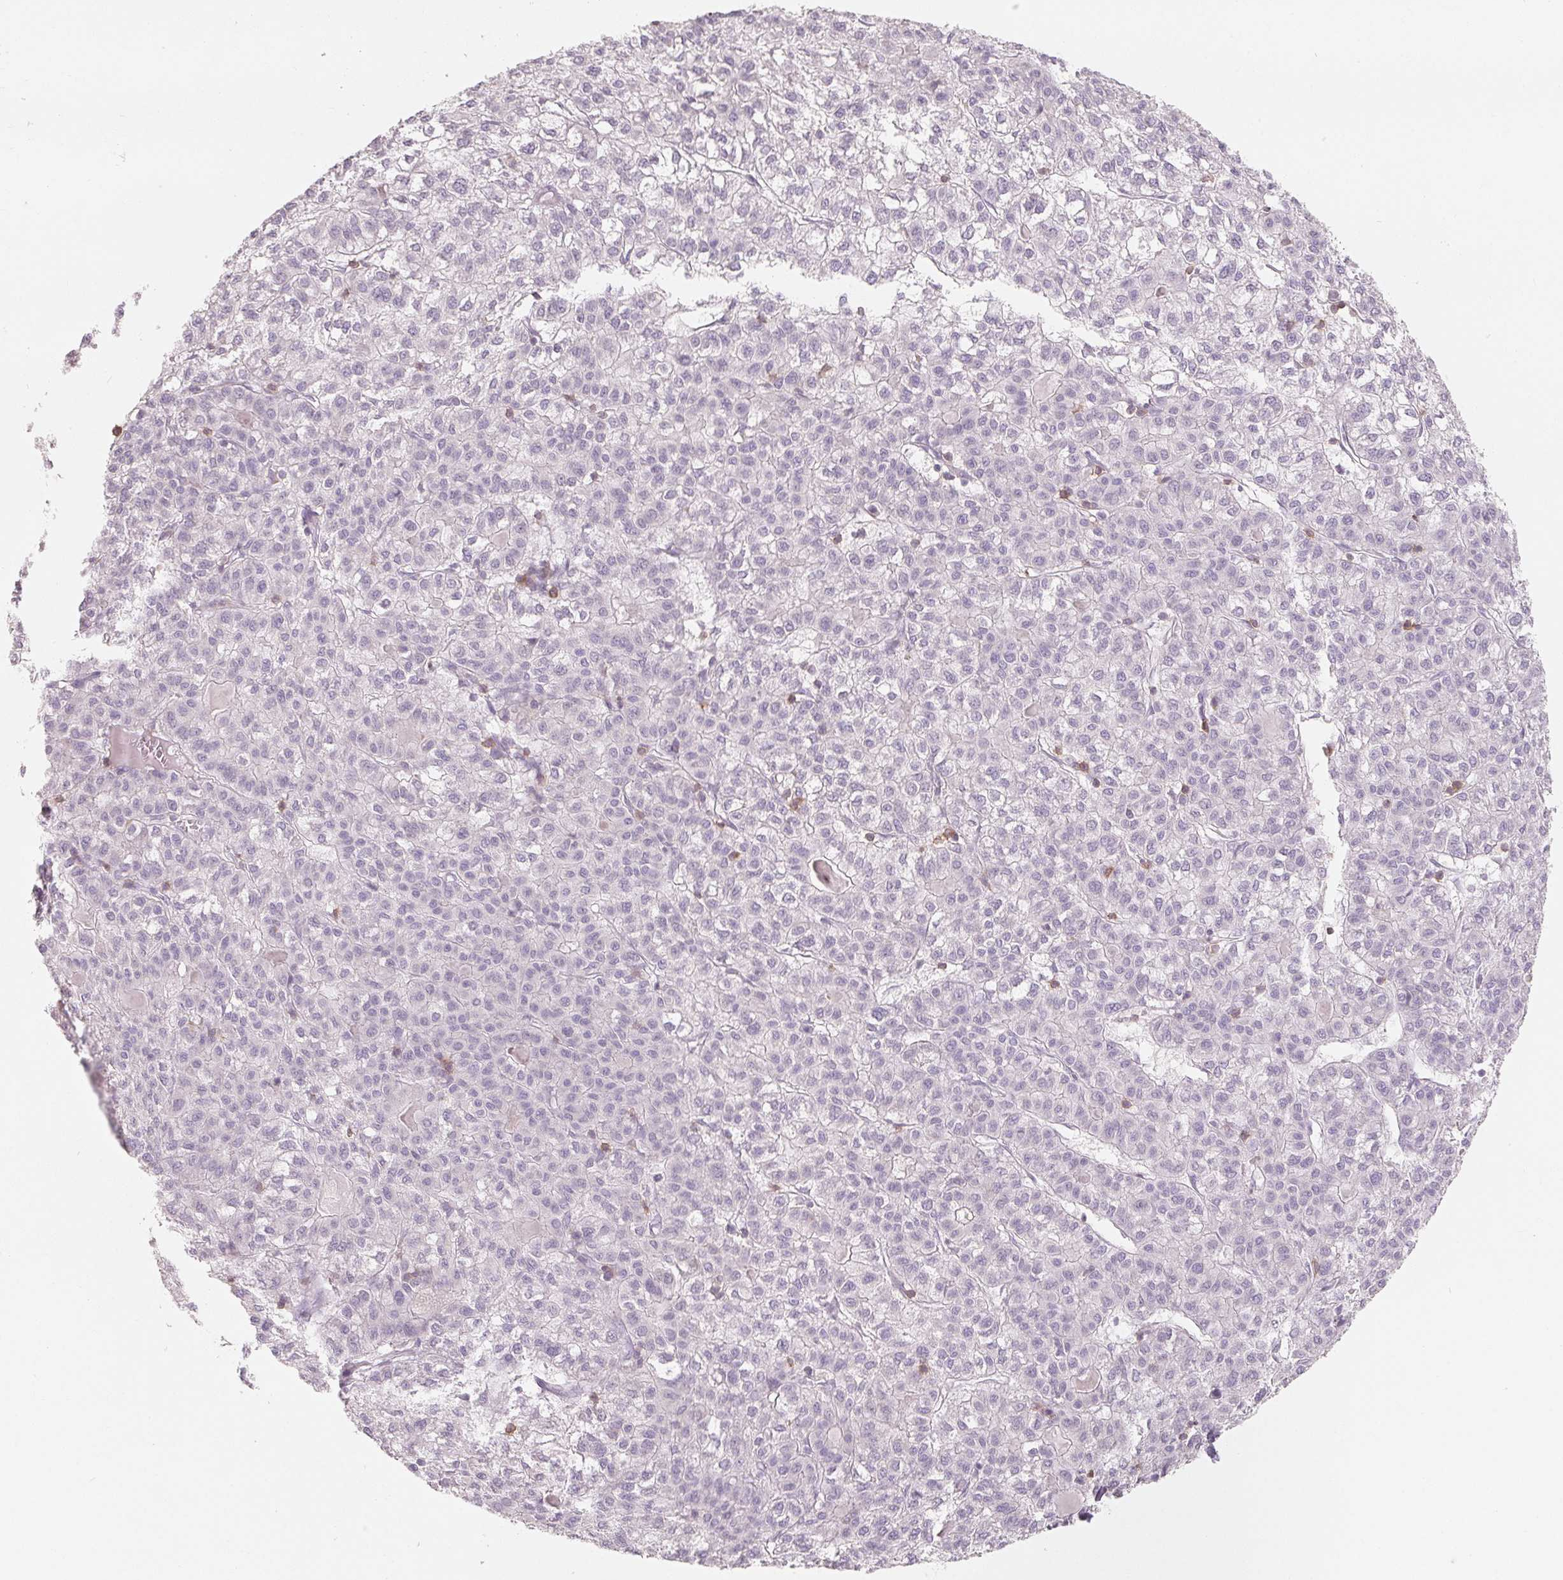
{"staining": {"intensity": "negative", "quantity": "none", "location": "none"}, "tissue": "liver cancer", "cell_type": "Tumor cells", "image_type": "cancer", "snomed": [{"axis": "morphology", "description": "Carcinoma, Hepatocellular, NOS"}, {"axis": "topography", "description": "Liver"}], "caption": "The micrograph reveals no significant expression in tumor cells of liver hepatocellular carcinoma.", "gene": "CD69", "patient": {"sex": "female", "age": 43}}